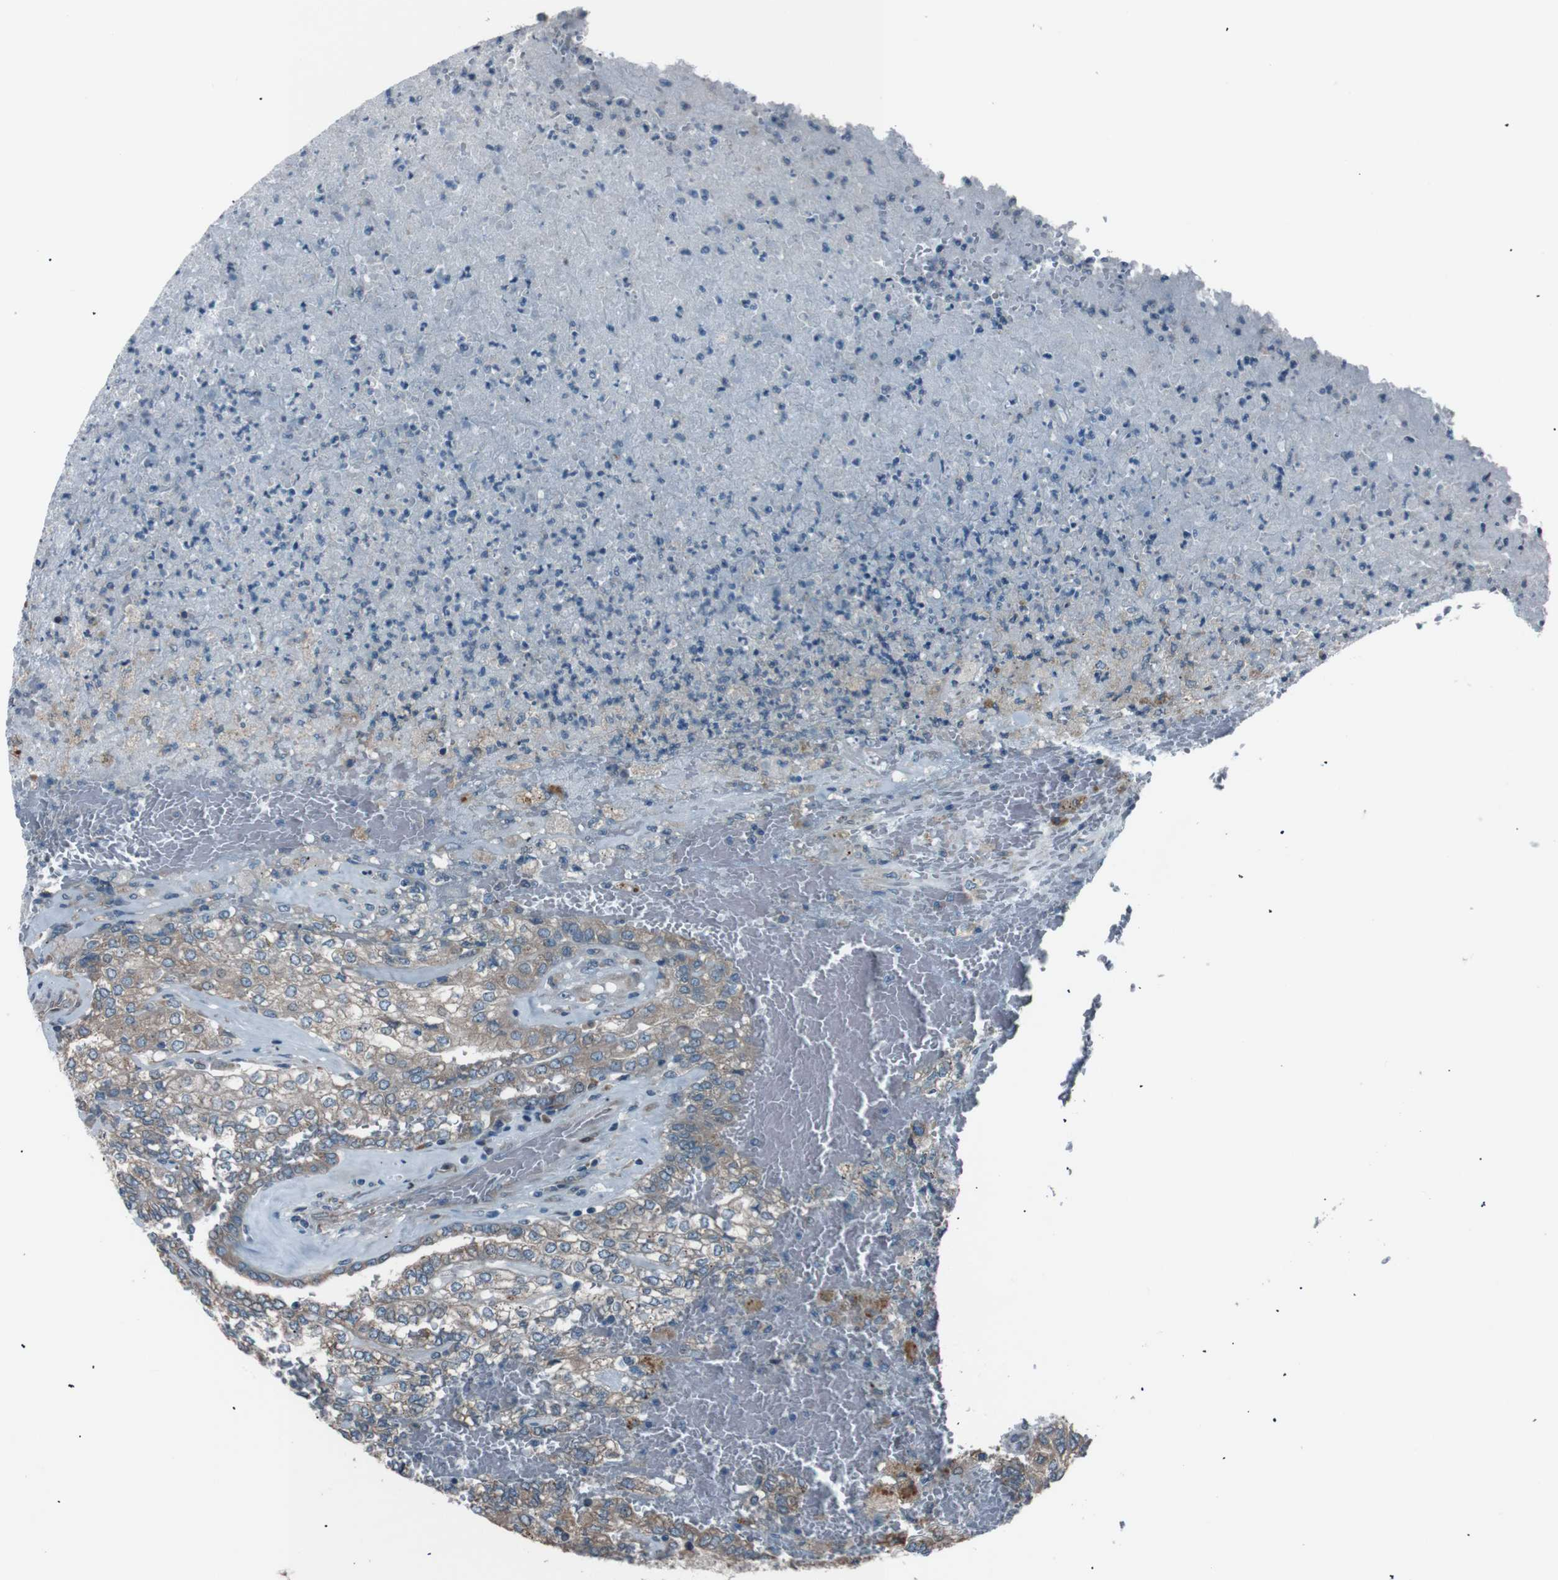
{"staining": {"intensity": "moderate", "quantity": ">75%", "location": "cytoplasmic/membranous"}, "tissue": "renal cancer", "cell_type": "Tumor cells", "image_type": "cancer", "snomed": [{"axis": "morphology", "description": "Inflammation, NOS"}, {"axis": "morphology", "description": "Adenocarcinoma, NOS"}, {"axis": "topography", "description": "Kidney"}], "caption": "Immunohistochemical staining of human renal cancer shows medium levels of moderate cytoplasmic/membranous protein positivity in about >75% of tumor cells.", "gene": "SIGMAR1", "patient": {"sex": "male", "age": 68}}